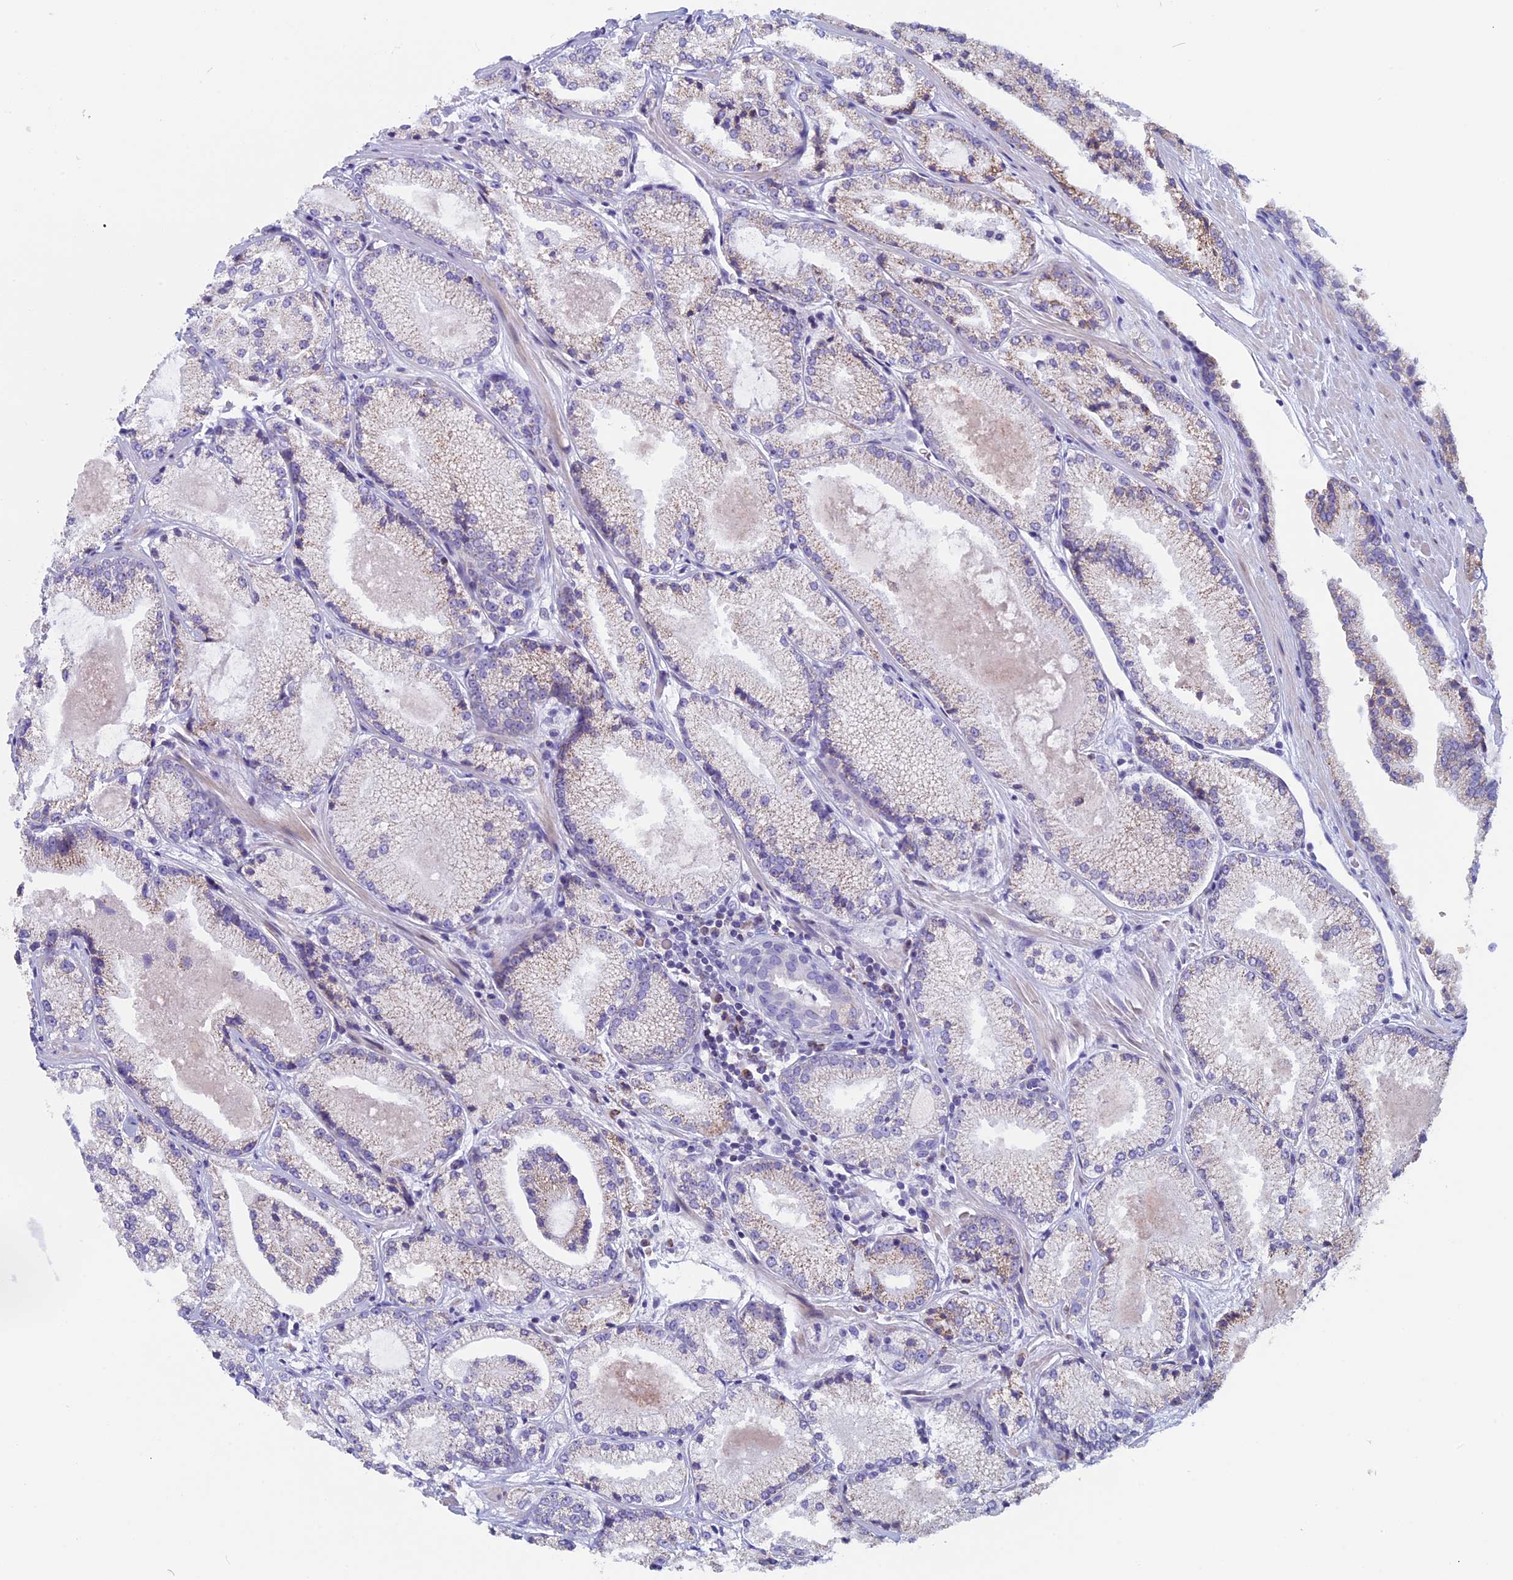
{"staining": {"intensity": "negative", "quantity": "none", "location": "none"}, "tissue": "prostate cancer", "cell_type": "Tumor cells", "image_type": "cancer", "snomed": [{"axis": "morphology", "description": "Adenocarcinoma, High grade"}, {"axis": "topography", "description": "Prostate"}], "caption": "Immunohistochemistry (IHC) of prostate adenocarcinoma (high-grade) displays no staining in tumor cells.", "gene": "ZNF563", "patient": {"sex": "male", "age": 73}}